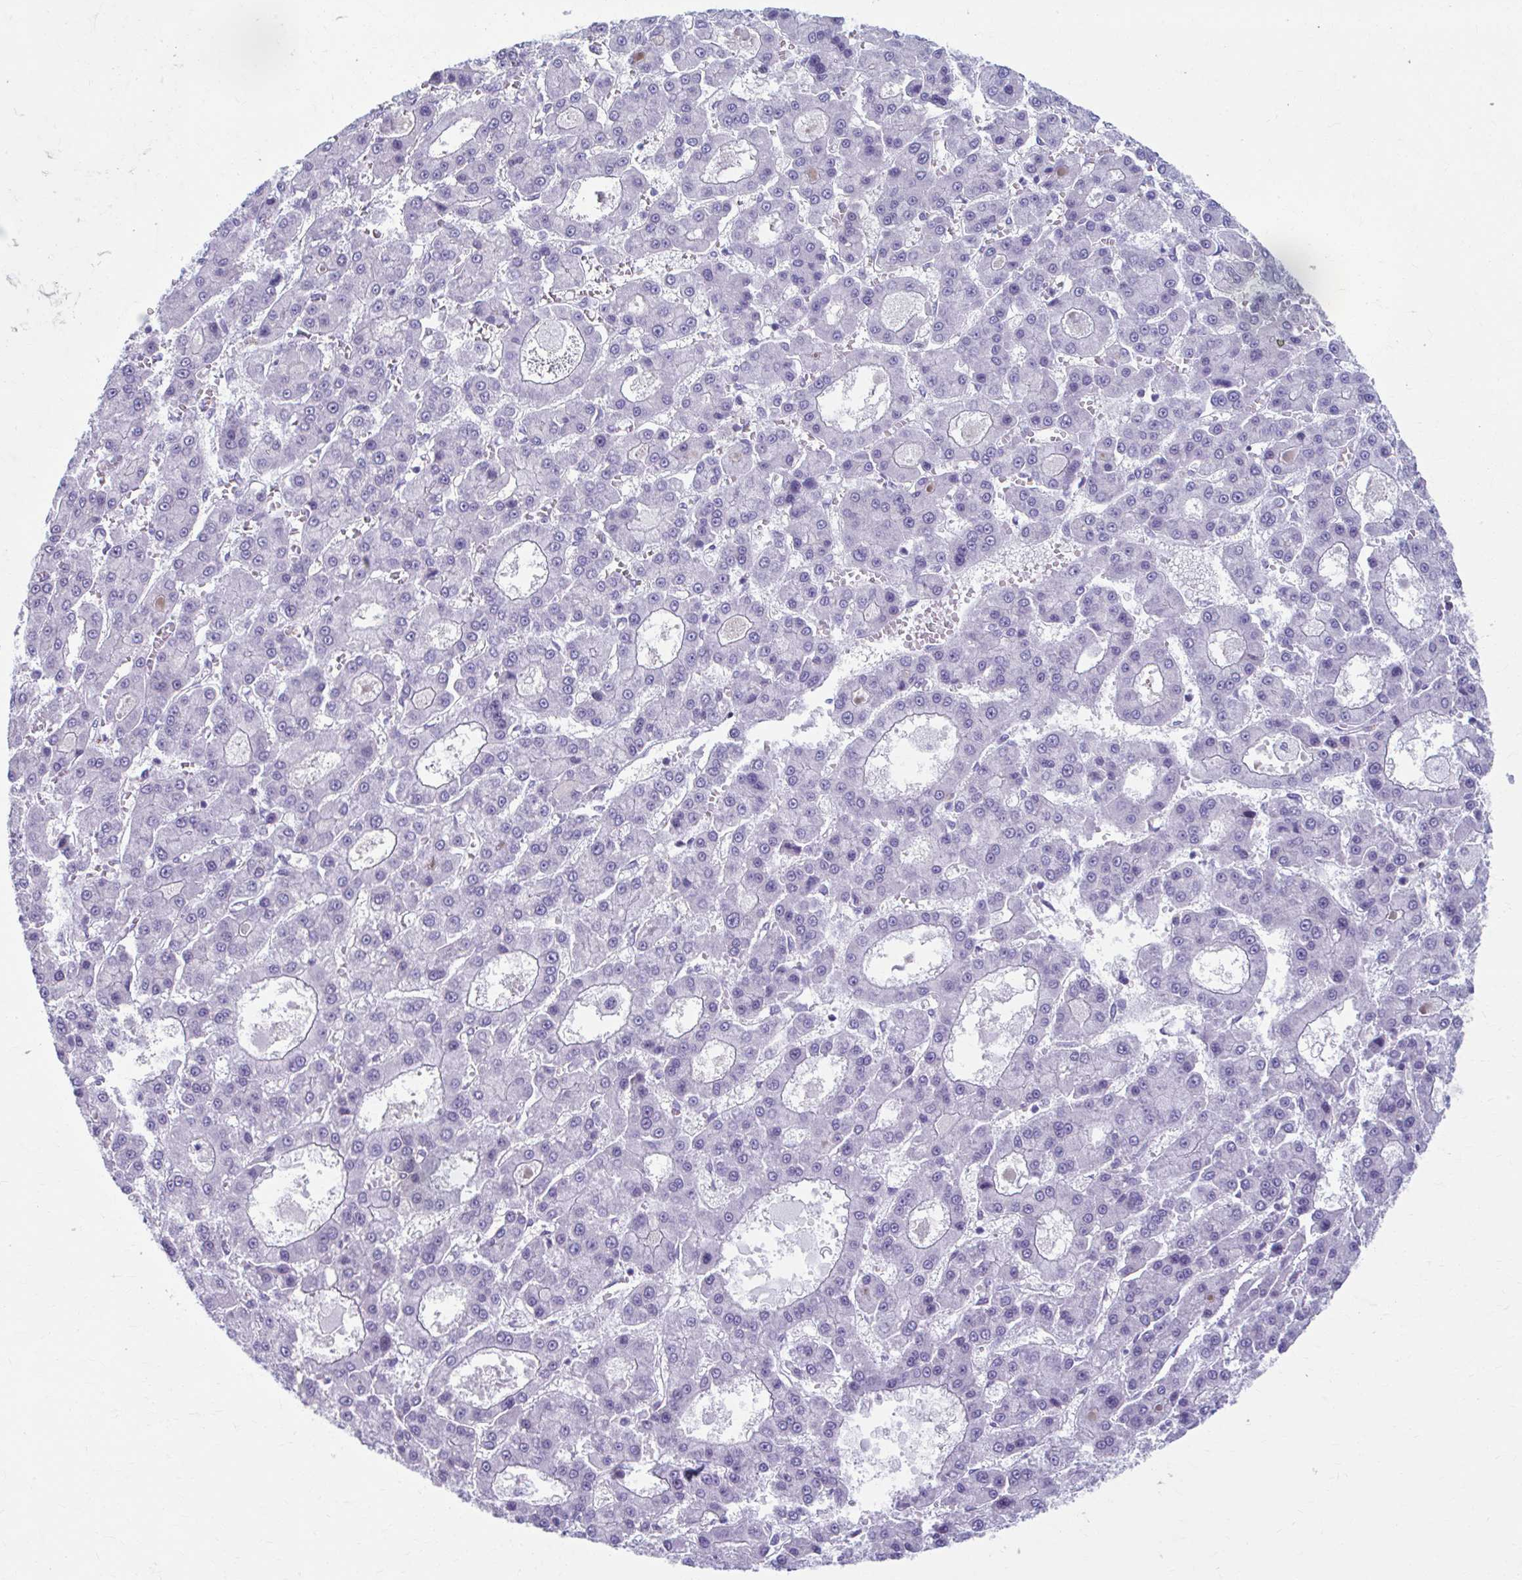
{"staining": {"intensity": "negative", "quantity": "none", "location": "none"}, "tissue": "liver cancer", "cell_type": "Tumor cells", "image_type": "cancer", "snomed": [{"axis": "morphology", "description": "Carcinoma, Hepatocellular, NOS"}, {"axis": "topography", "description": "Liver"}], "caption": "The histopathology image demonstrates no significant staining in tumor cells of hepatocellular carcinoma (liver). The staining was performed using DAB (3,3'-diaminobenzidine) to visualize the protein expression in brown, while the nuclei were stained in blue with hematoxylin (Magnification: 20x).", "gene": "C12orf71", "patient": {"sex": "male", "age": 70}}